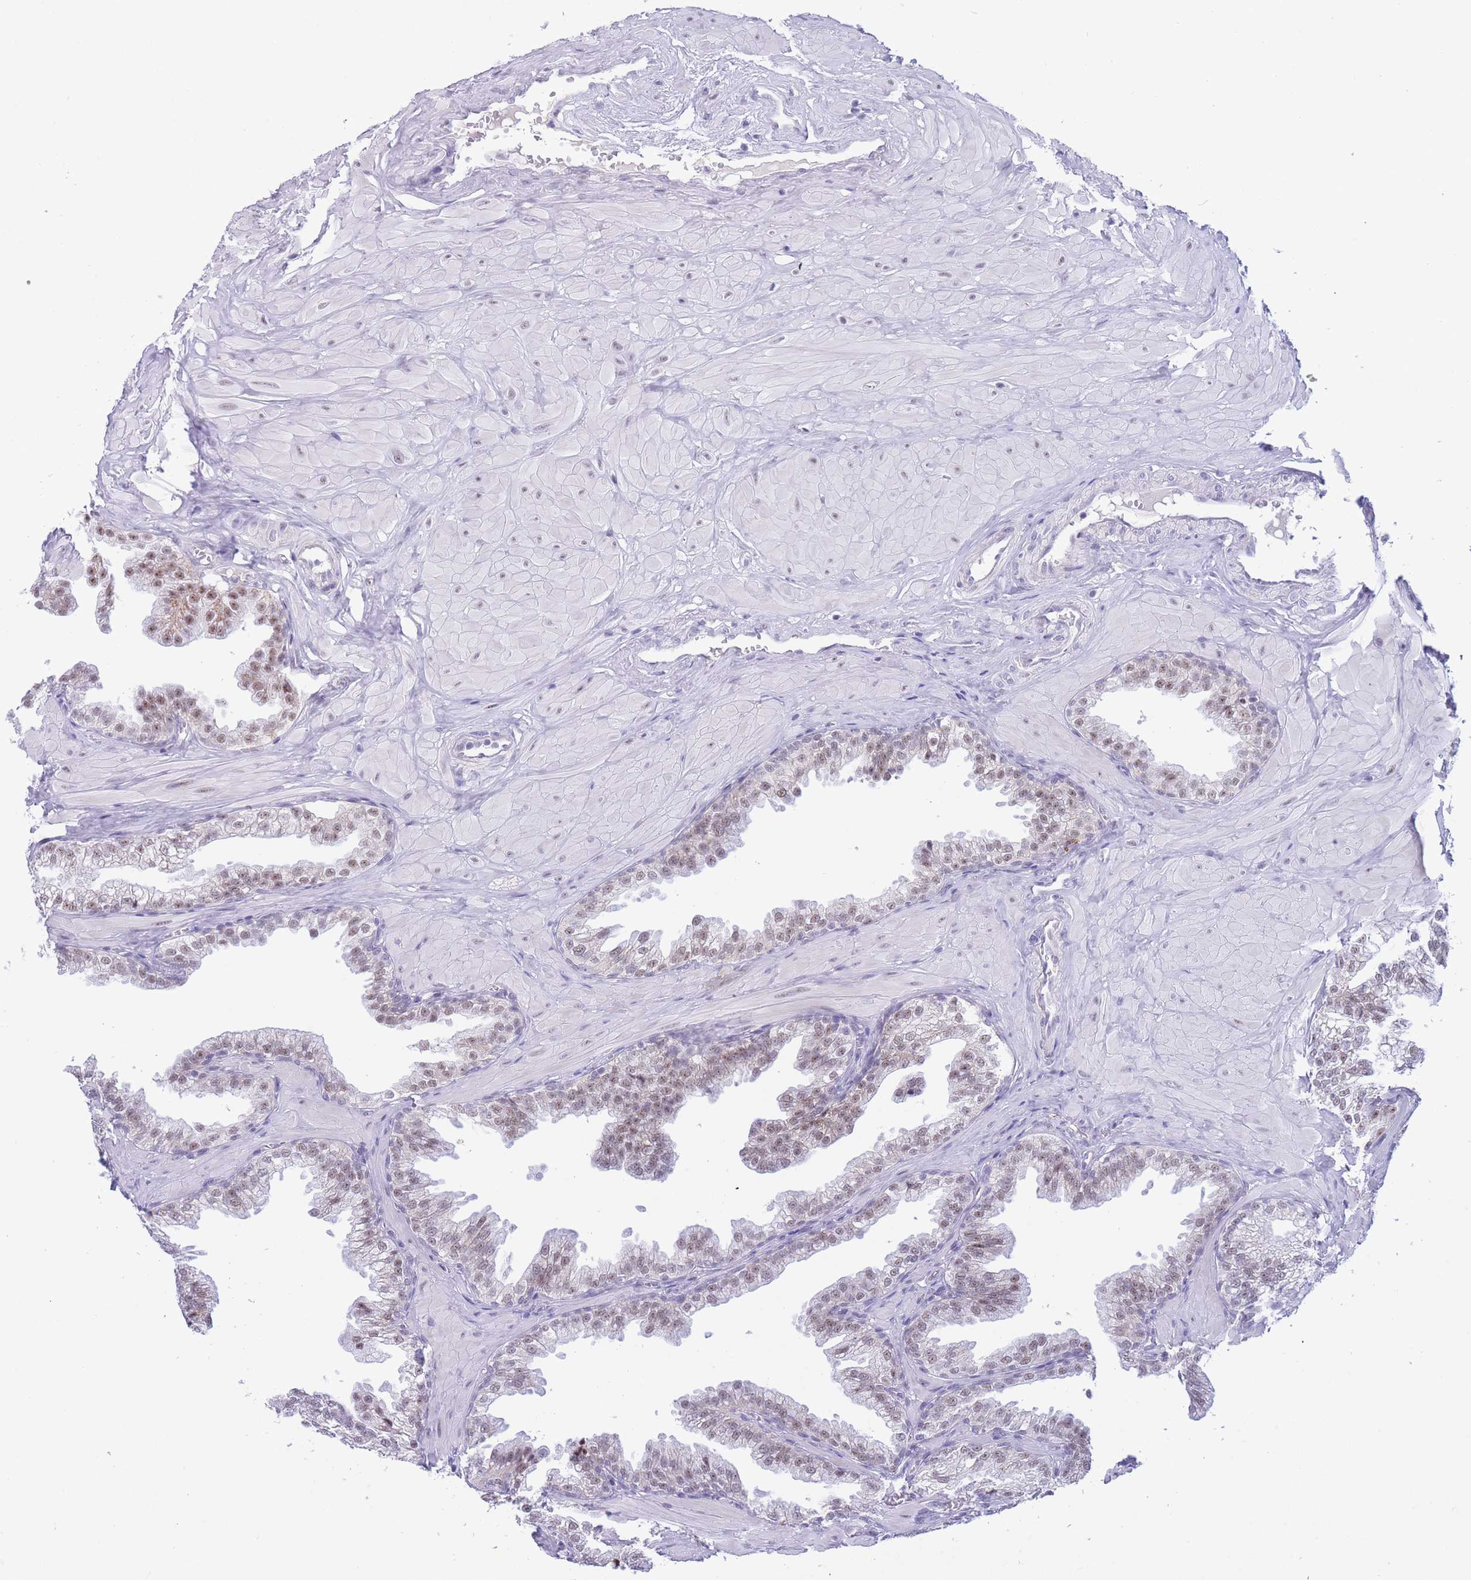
{"staining": {"intensity": "weak", "quantity": "25%-75%", "location": "nuclear"}, "tissue": "prostate", "cell_type": "Glandular cells", "image_type": "normal", "snomed": [{"axis": "morphology", "description": "Normal tissue, NOS"}, {"axis": "topography", "description": "Prostate"}, {"axis": "topography", "description": "Peripheral nerve tissue"}], "caption": "A low amount of weak nuclear expression is present in approximately 25%-75% of glandular cells in unremarkable prostate.", "gene": "CYP2B6", "patient": {"sex": "male", "age": 55}}